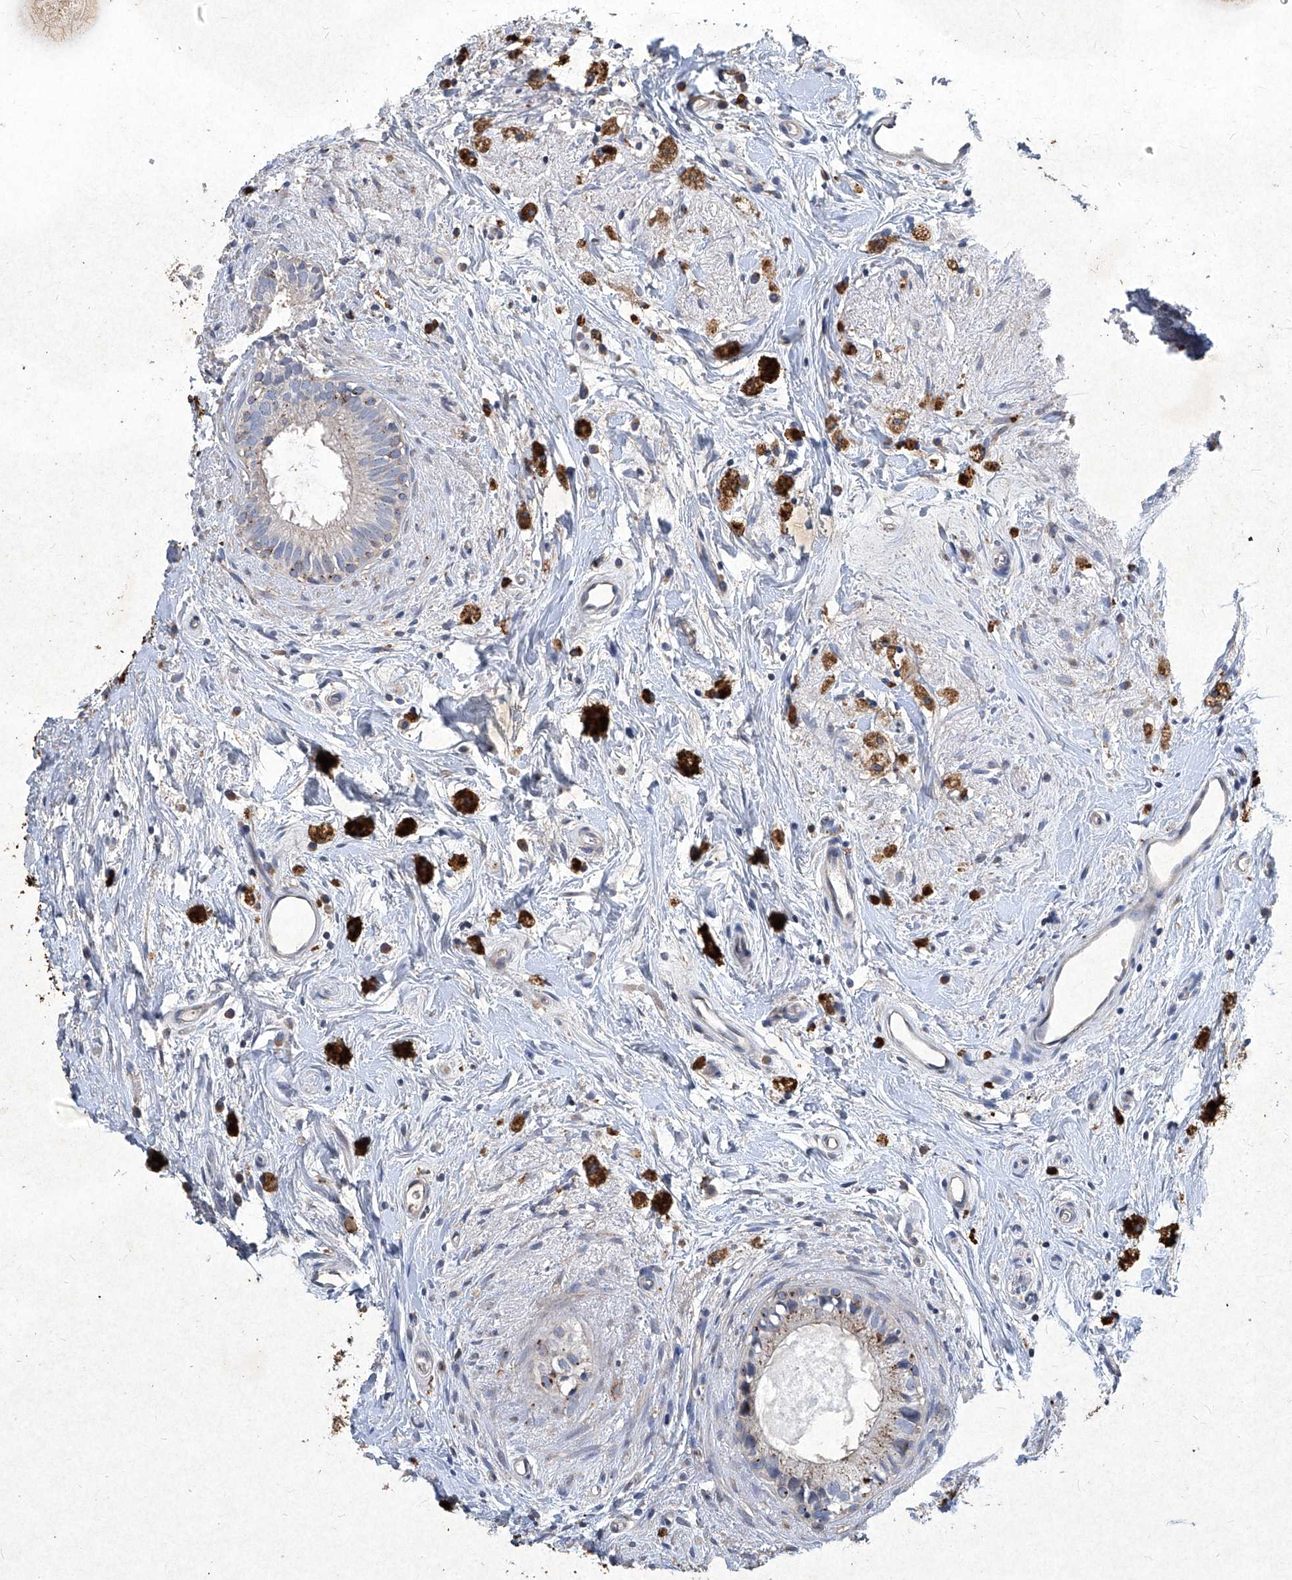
{"staining": {"intensity": "moderate", "quantity": "25%-75%", "location": "cytoplasmic/membranous"}, "tissue": "epididymis", "cell_type": "Glandular cells", "image_type": "normal", "snomed": [{"axis": "morphology", "description": "Normal tissue, NOS"}, {"axis": "topography", "description": "Epididymis"}], "caption": "Protein staining by immunohistochemistry shows moderate cytoplasmic/membranous positivity in approximately 25%-75% of glandular cells in benign epididymis. (DAB = brown stain, brightfield microscopy at high magnification).", "gene": "MED16", "patient": {"sex": "male", "age": 80}}